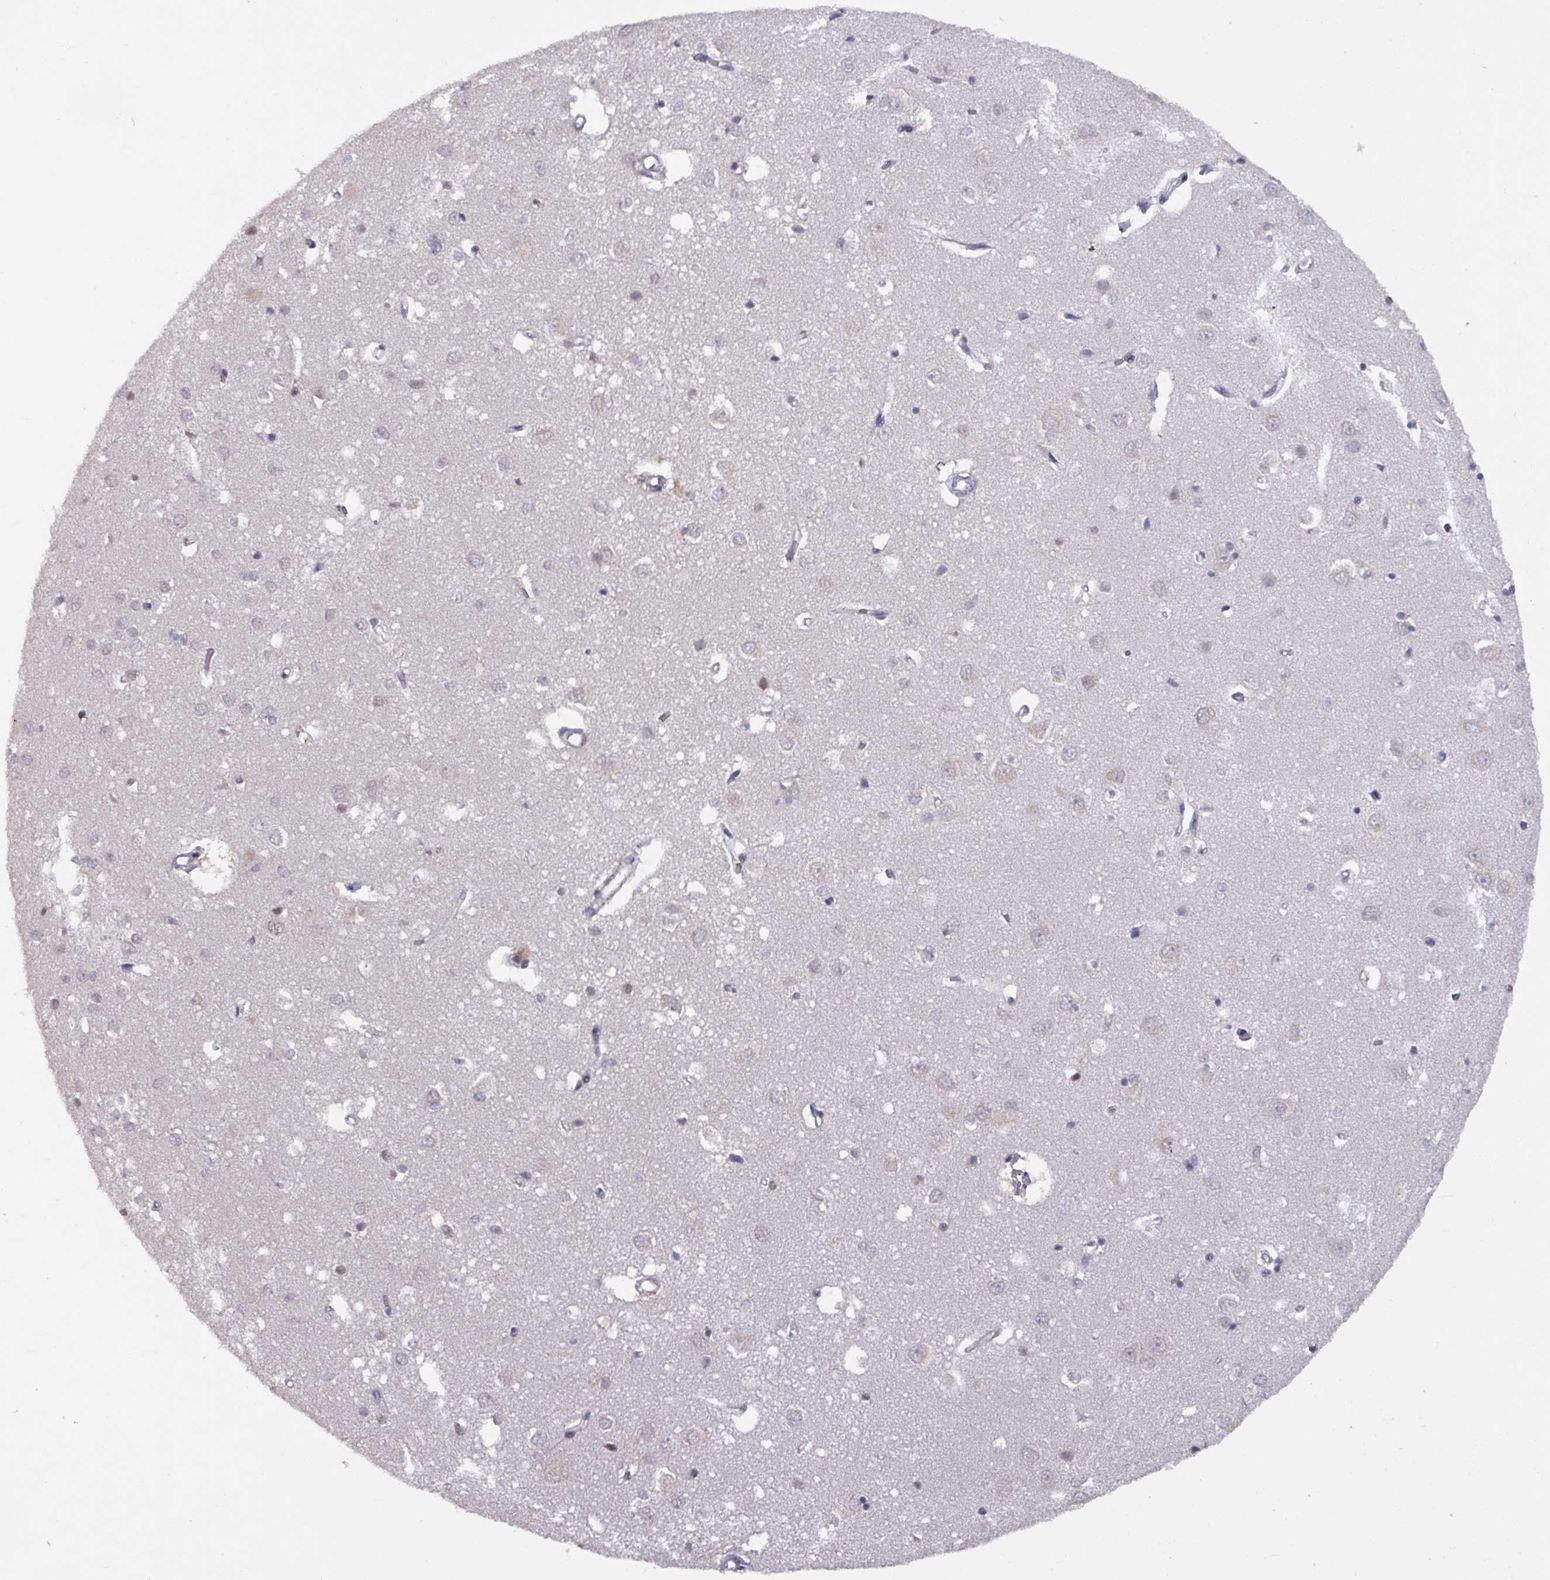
{"staining": {"intensity": "negative", "quantity": "none", "location": "none"}, "tissue": "cerebral cortex", "cell_type": "Endothelial cells", "image_type": "normal", "snomed": [{"axis": "morphology", "description": "Normal tissue, NOS"}, {"axis": "topography", "description": "Cerebral cortex"}], "caption": "Immunohistochemistry (IHC) of benign human cerebral cortex exhibits no positivity in endothelial cells. (Immunohistochemistry, brightfield microscopy, high magnification).", "gene": "PRRX1", "patient": {"sex": "female", "age": 64}}